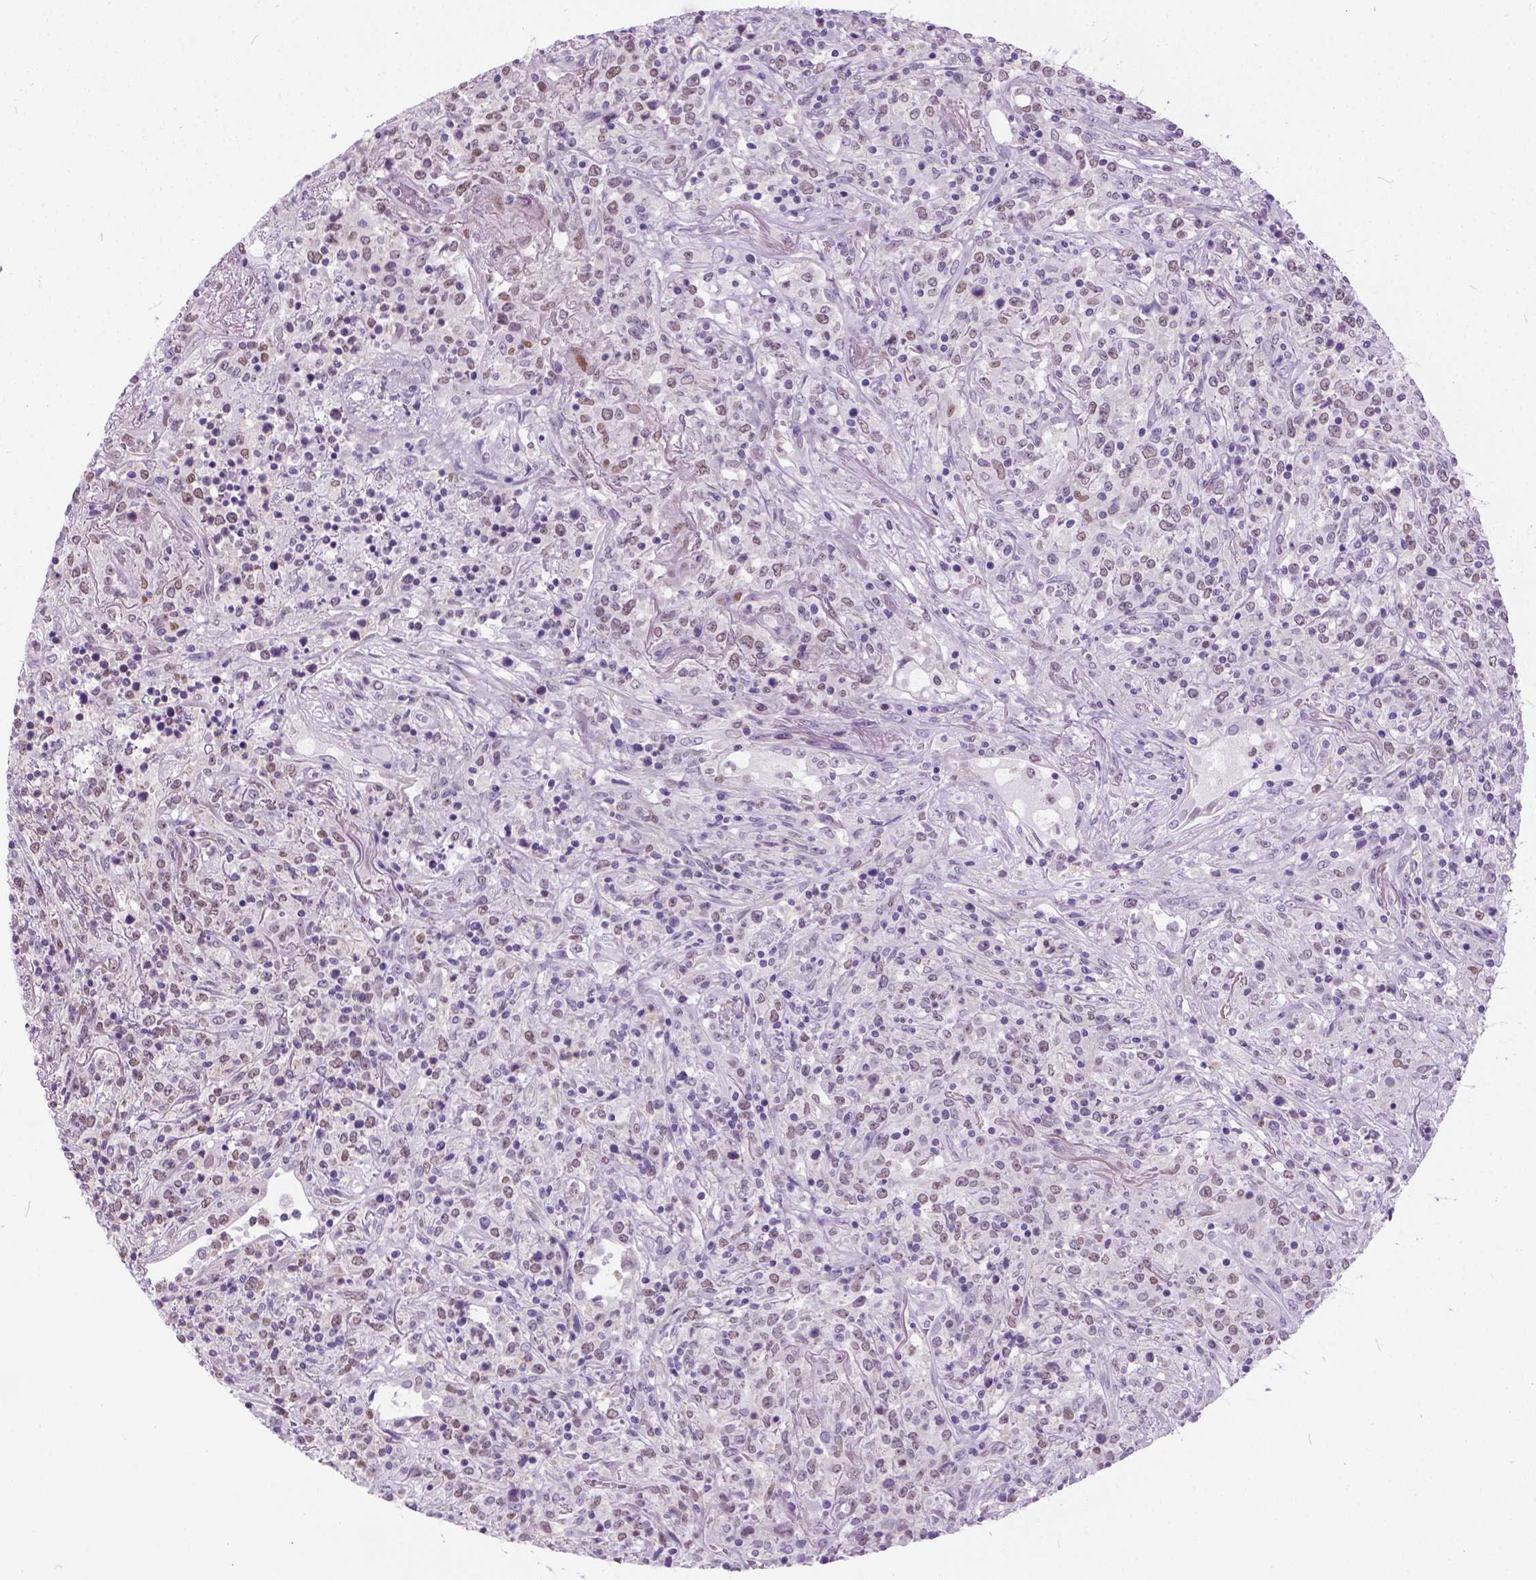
{"staining": {"intensity": "weak", "quantity": ">75%", "location": "nuclear"}, "tissue": "lymphoma", "cell_type": "Tumor cells", "image_type": "cancer", "snomed": [{"axis": "morphology", "description": "Malignant lymphoma, non-Hodgkin's type, High grade"}, {"axis": "topography", "description": "Lung"}], "caption": "Immunohistochemistry micrograph of lymphoma stained for a protein (brown), which demonstrates low levels of weak nuclear positivity in approximately >75% of tumor cells.", "gene": "APCDD1L", "patient": {"sex": "male", "age": 79}}